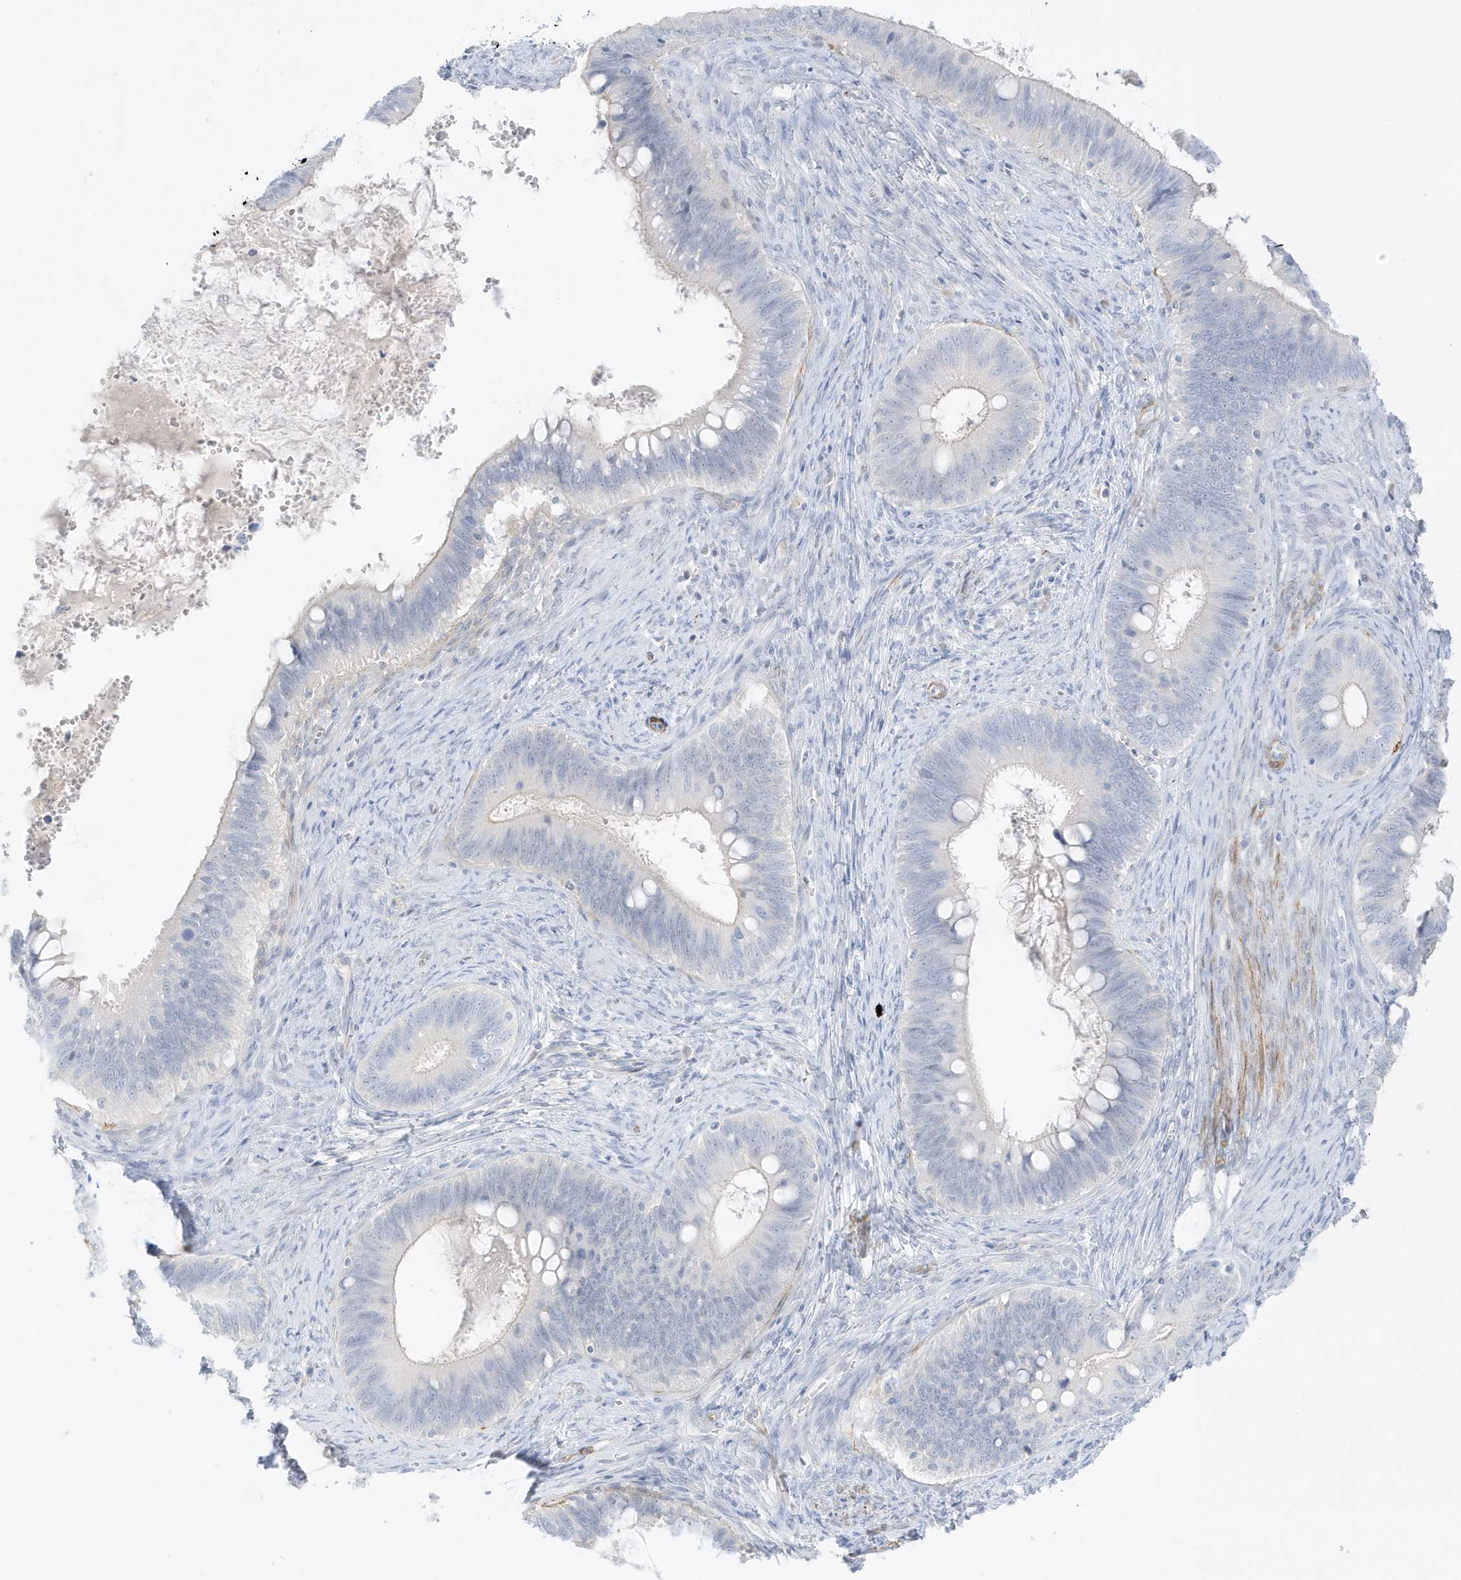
{"staining": {"intensity": "negative", "quantity": "none", "location": "none"}, "tissue": "cervical cancer", "cell_type": "Tumor cells", "image_type": "cancer", "snomed": [{"axis": "morphology", "description": "Adenocarcinoma, NOS"}, {"axis": "topography", "description": "Cervix"}], "caption": "Tumor cells are negative for protein expression in human cervical cancer.", "gene": "SLC22A13", "patient": {"sex": "female", "age": 42}}